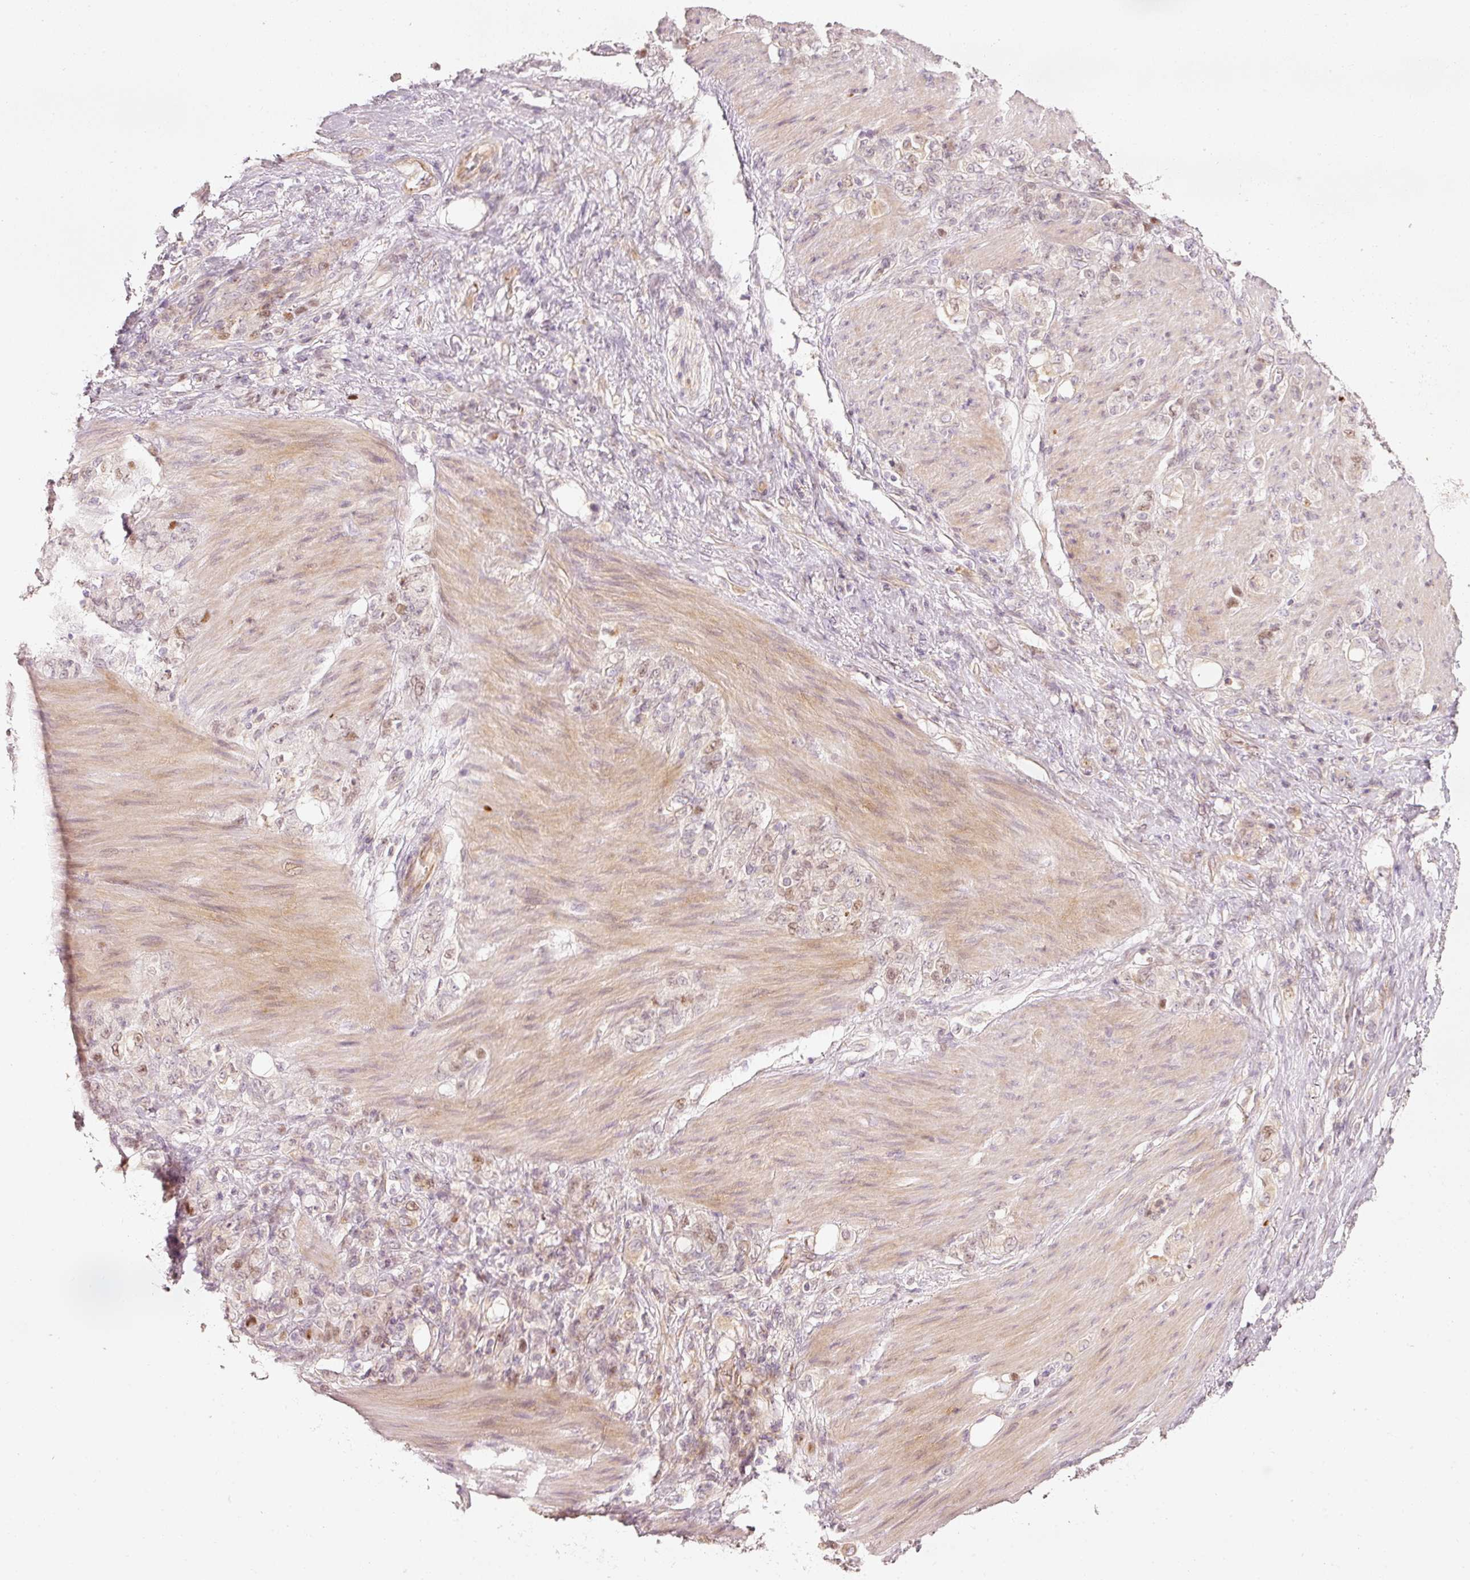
{"staining": {"intensity": "moderate", "quantity": "<25%", "location": "nuclear"}, "tissue": "stomach cancer", "cell_type": "Tumor cells", "image_type": "cancer", "snomed": [{"axis": "morphology", "description": "Normal tissue, NOS"}, {"axis": "morphology", "description": "Adenocarcinoma, NOS"}, {"axis": "topography", "description": "Stomach"}], "caption": "Immunohistochemistry (IHC) of human stomach adenocarcinoma demonstrates low levels of moderate nuclear staining in approximately <25% of tumor cells. Nuclei are stained in blue.", "gene": "TREX2", "patient": {"sex": "female", "age": 79}}